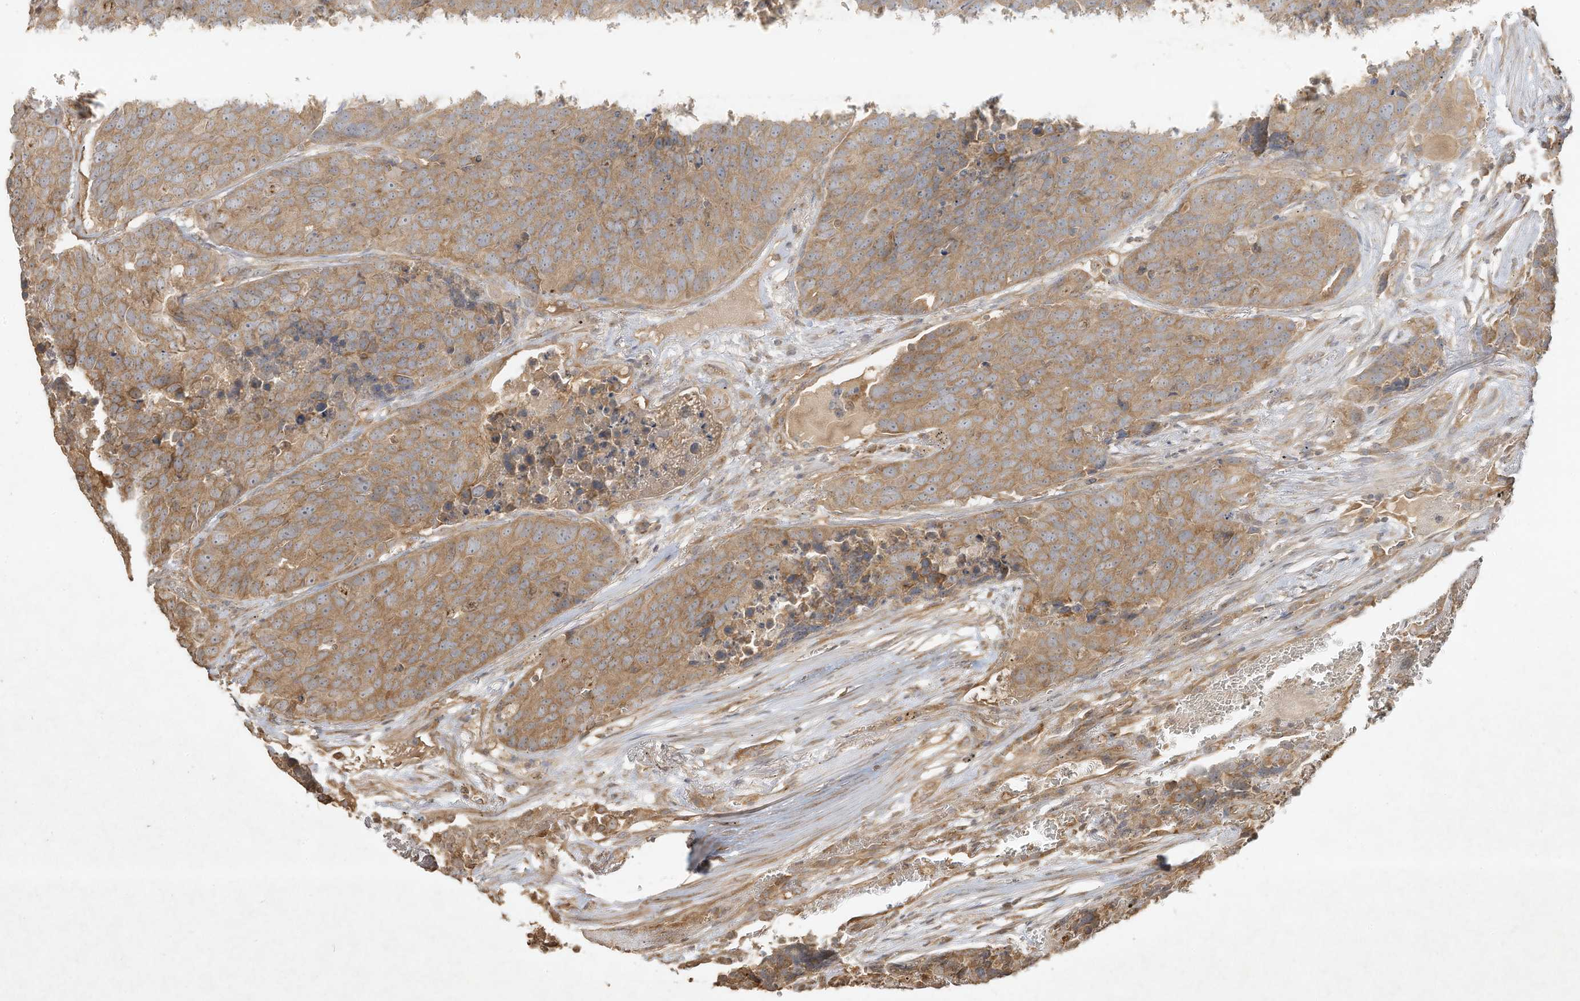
{"staining": {"intensity": "moderate", "quantity": ">75%", "location": "cytoplasmic/membranous"}, "tissue": "carcinoid", "cell_type": "Tumor cells", "image_type": "cancer", "snomed": [{"axis": "morphology", "description": "Carcinoid, malignant, NOS"}, {"axis": "topography", "description": "Lung"}], "caption": "Moderate cytoplasmic/membranous staining is appreciated in approximately >75% of tumor cells in carcinoid.", "gene": "DYNC1I2", "patient": {"sex": "male", "age": 60}}